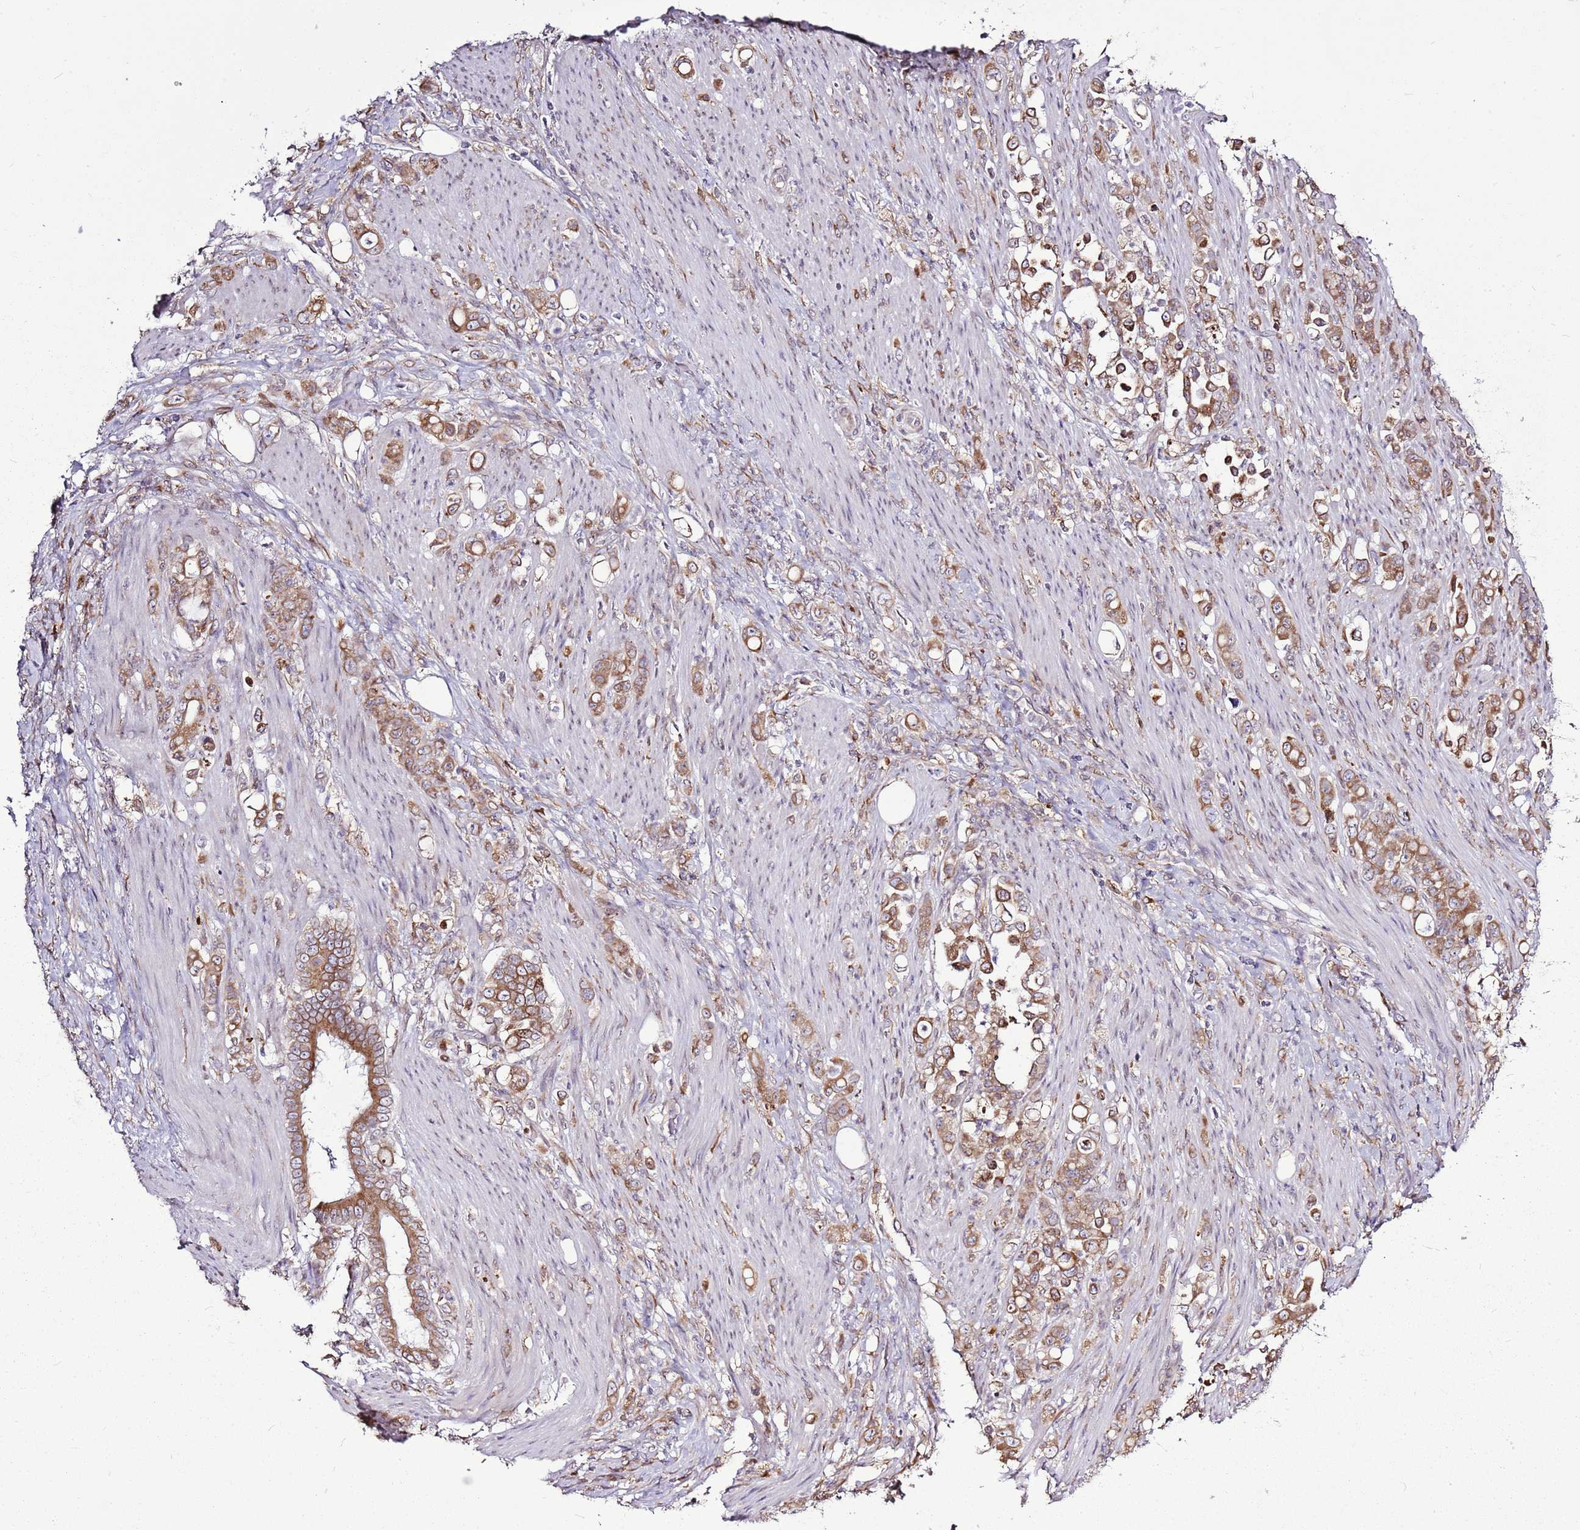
{"staining": {"intensity": "moderate", "quantity": ">75%", "location": "cytoplasmic/membranous"}, "tissue": "stomach cancer", "cell_type": "Tumor cells", "image_type": "cancer", "snomed": [{"axis": "morphology", "description": "Normal tissue, NOS"}, {"axis": "morphology", "description": "Adenocarcinoma, NOS"}, {"axis": "topography", "description": "Stomach"}], "caption": "The photomicrograph demonstrates staining of stomach cancer, revealing moderate cytoplasmic/membranous protein positivity (brown color) within tumor cells. The protein is stained brown, and the nuclei are stained in blue (DAB (3,3'-diaminobenzidine) IHC with brightfield microscopy, high magnification).", "gene": "TMED10", "patient": {"sex": "female", "age": 79}}